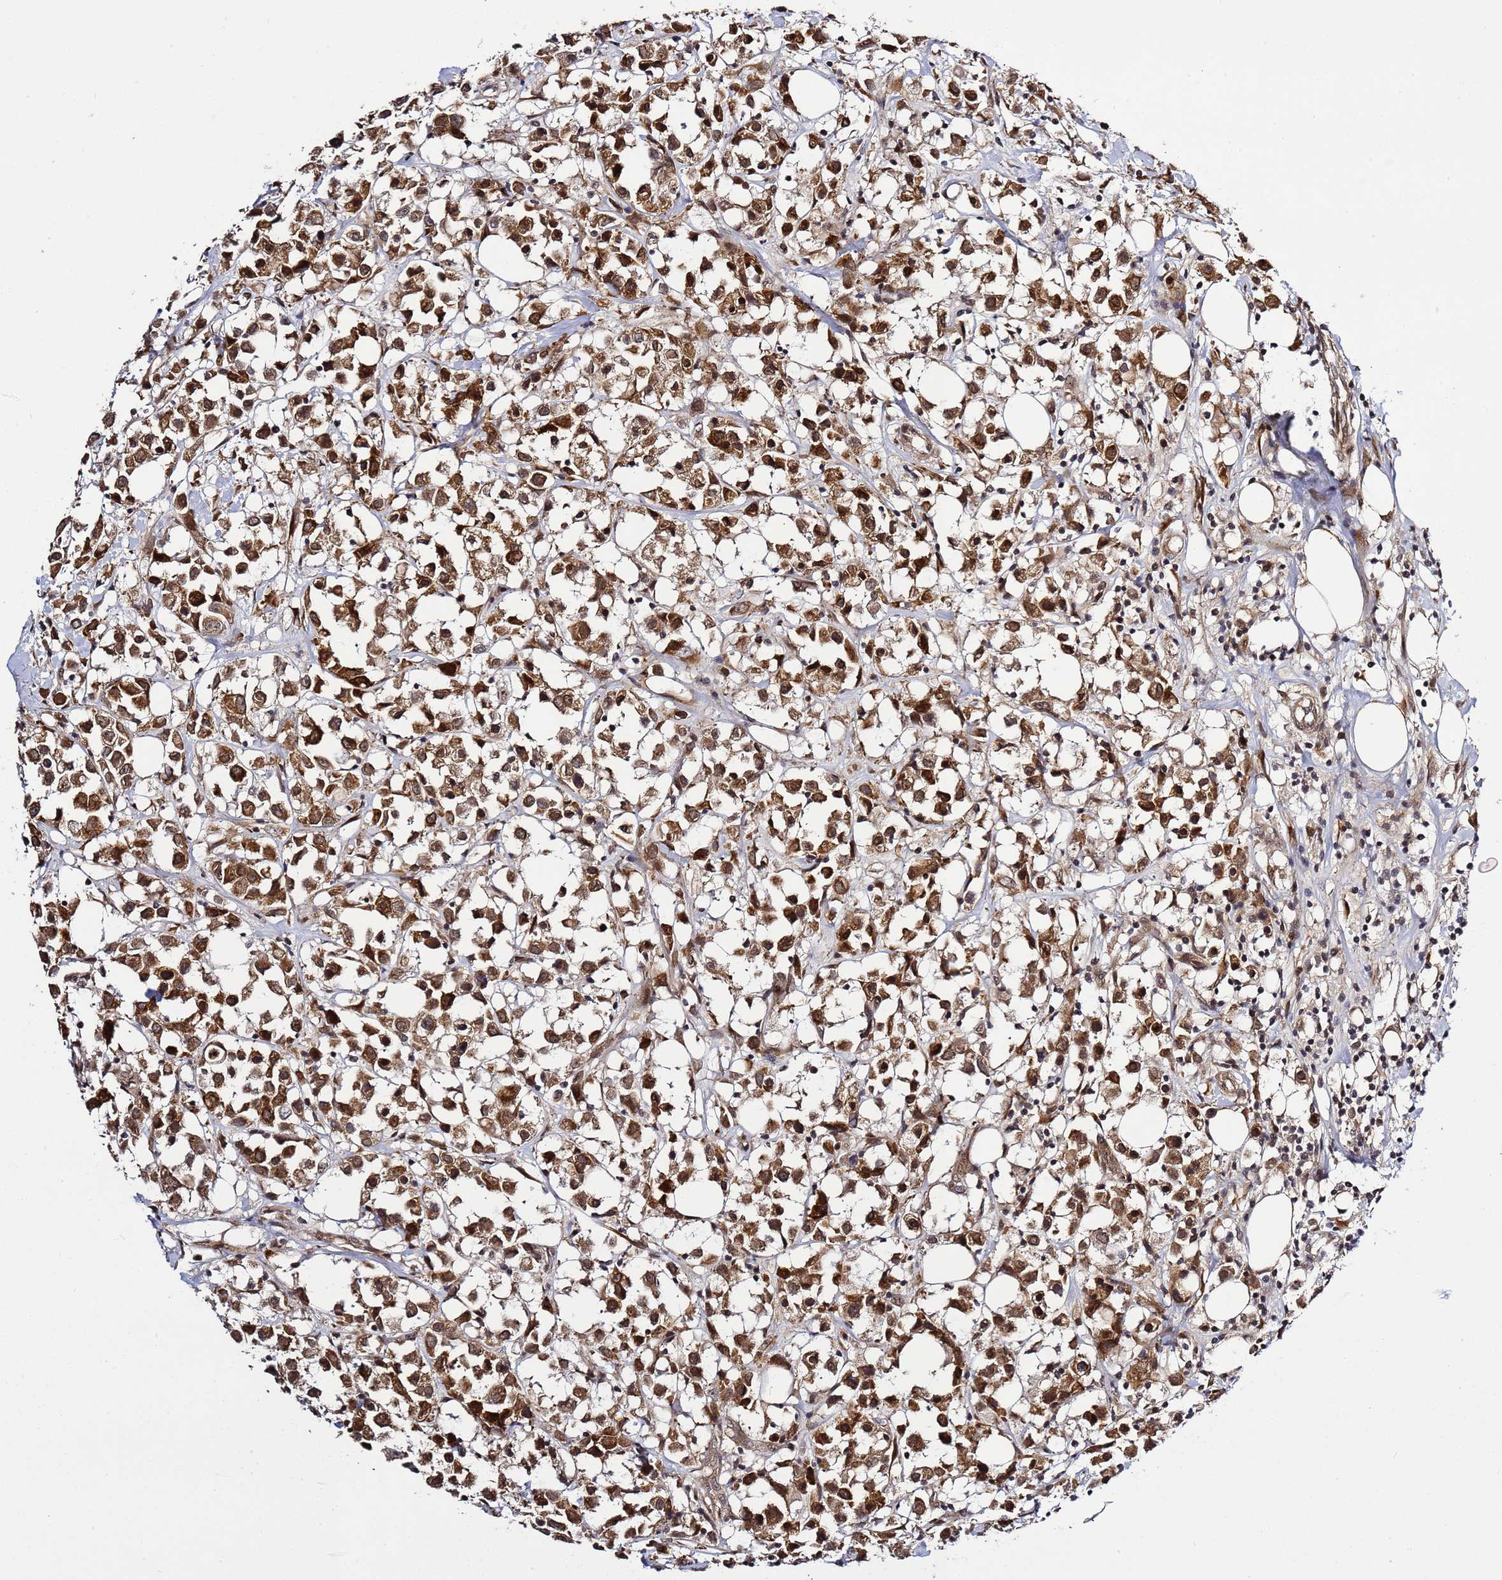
{"staining": {"intensity": "moderate", "quantity": ">75%", "location": "cytoplasmic/membranous,nuclear"}, "tissue": "breast cancer", "cell_type": "Tumor cells", "image_type": "cancer", "snomed": [{"axis": "morphology", "description": "Duct carcinoma"}, {"axis": "topography", "description": "Breast"}], "caption": "Brown immunohistochemical staining in human breast cancer (infiltrating ductal carcinoma) displays moderate cytoplasmic/membranous and nuclear staining in approximately >75% of tumor cells.", "gene": "POLR2D", "patient": {"sex": "female", "age": 61}}